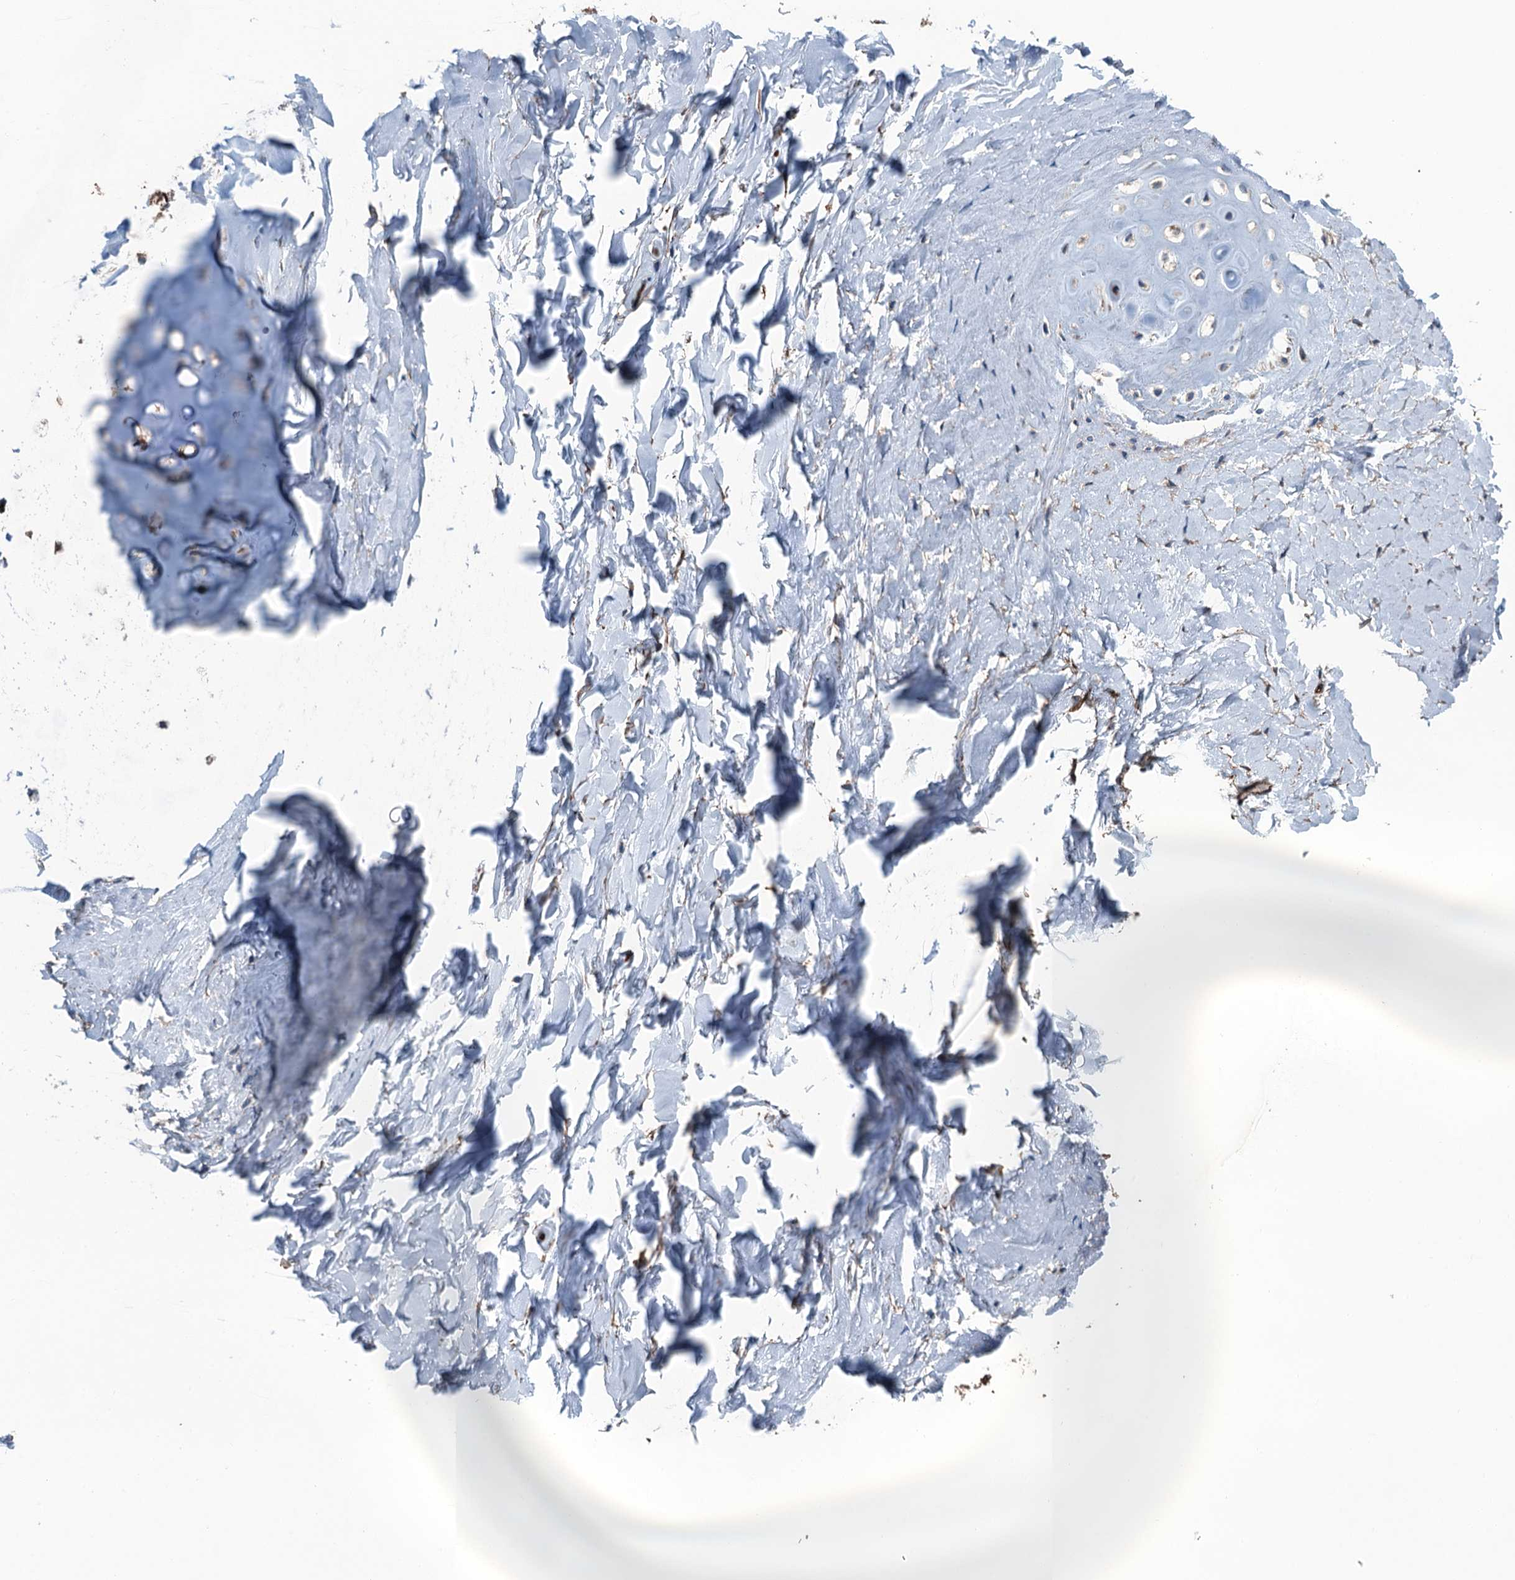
{"staining": {"intensity": "moderate", "quantity": ">75%", "location": "cytoplasmic/membranous"}, "tissue": "adipose tissue", "cell_type": "Adipocytes", "image_type": "normal", "snomed": [{"axis": "morphology", "description": "Normal tissue, NOS"}, {"axis": "topography", "description": "Lymph node"}, {"axis": "topography", "description": "Bronchus"}], "caption": "A brown stain shows moderate cytoplasmic/membranous staining of a protein in adipocytes of normal human adipose tissue. The staining is performed using DAB (3,3'-diaminobenzidine) brown chromogen to label protein expression. The nuclei are counter-stained blue using hematoxylin.", "gene": "NMRAL1", "patient": {"sex": "male", "age": 63}}